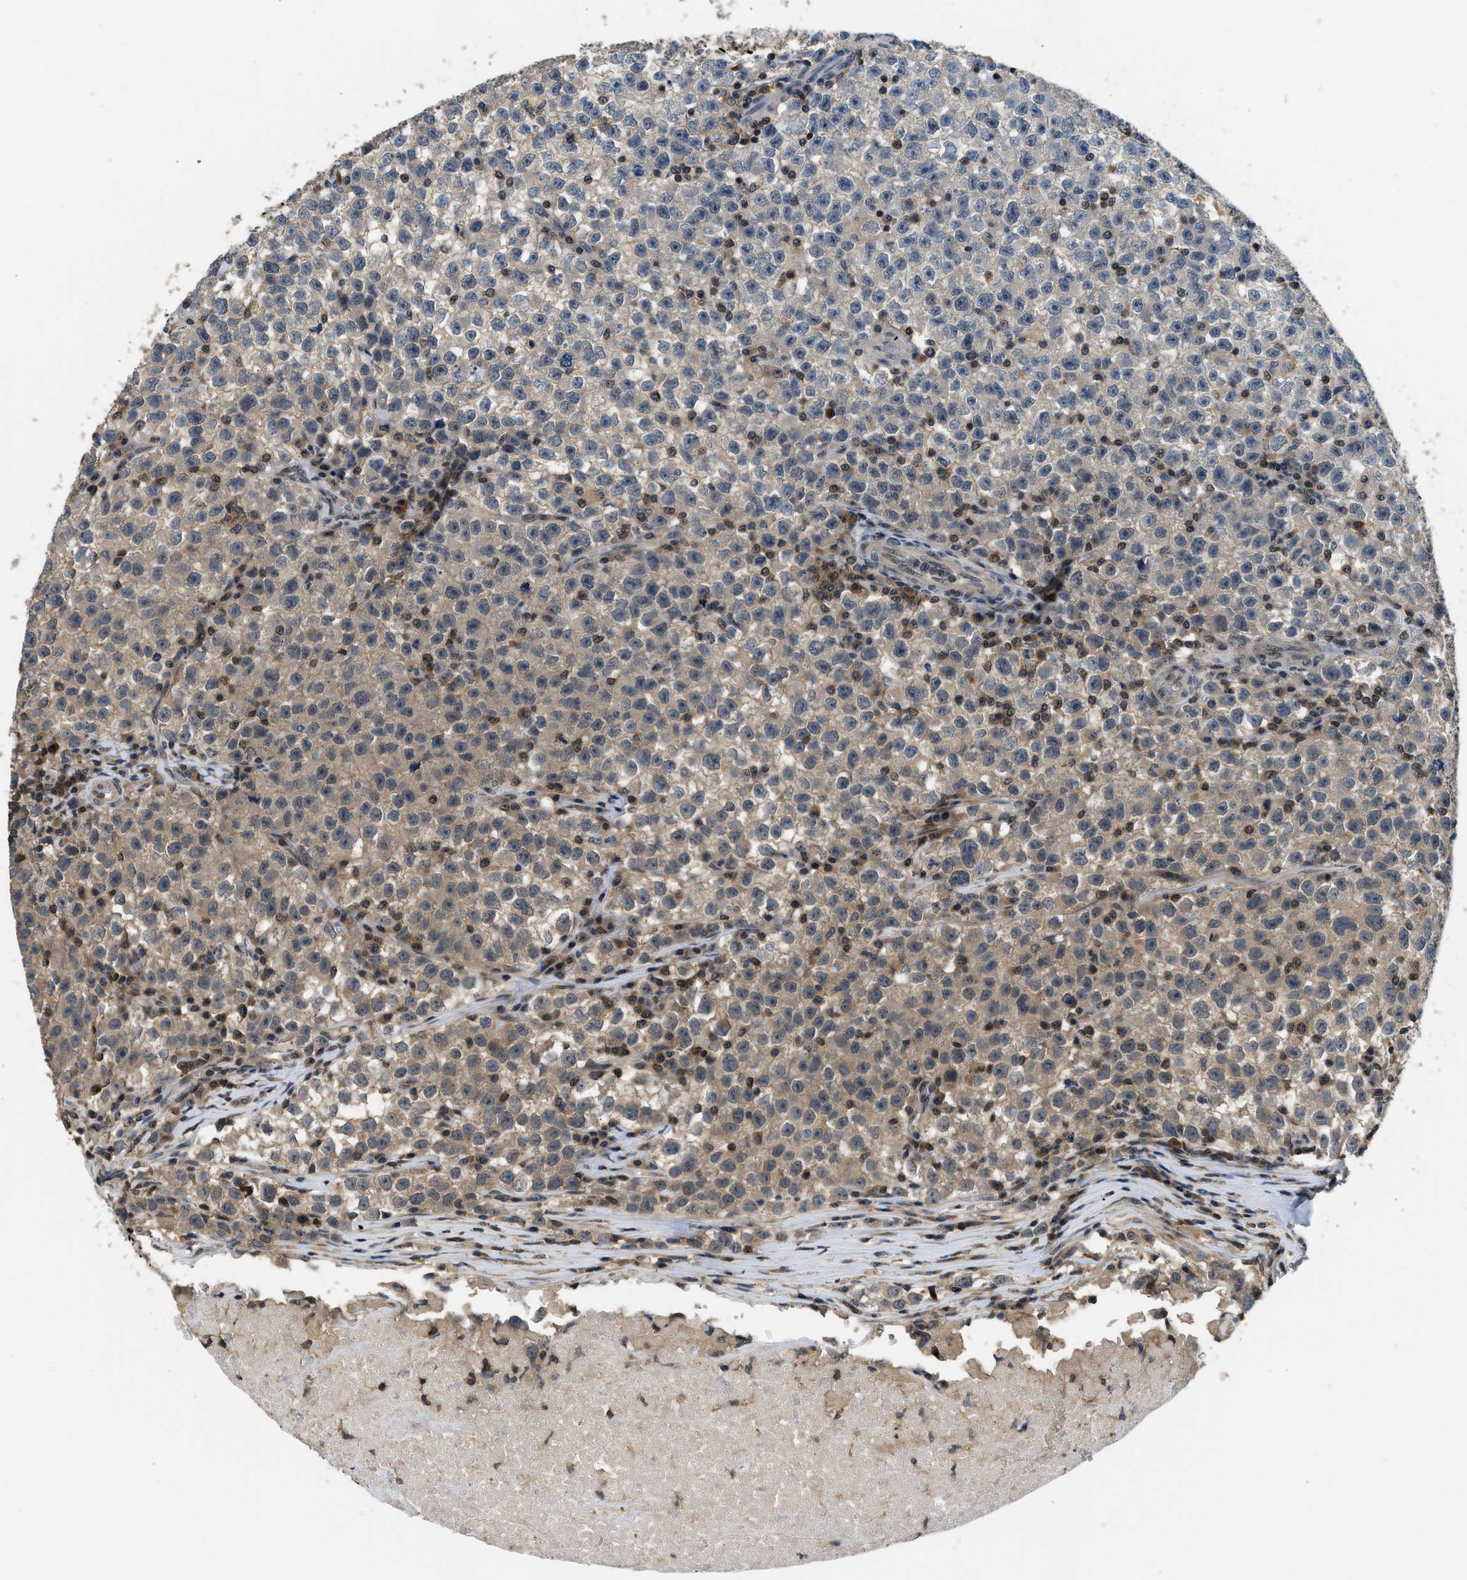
{"staining": {"intensity": "weak", "quantity": "25%-75%", "location": "cytoplasmic/membranous"}, "tissue": "testis cancer", "cell_type": "Tumor cells", "image_type": "cancer", "snomed": [{"axis": "morphology", "description": "Seminoma, NOS"}, {"axis": "topography", "description": "Testis"}], "caption": "The micrograph shows a brown stain indicating the presence of a protein in the cytoplasmic/membranous of tumor cells in testis seminoma.", "gene": "MTMR1", "patient": {"sex": "male", "age": 22}}